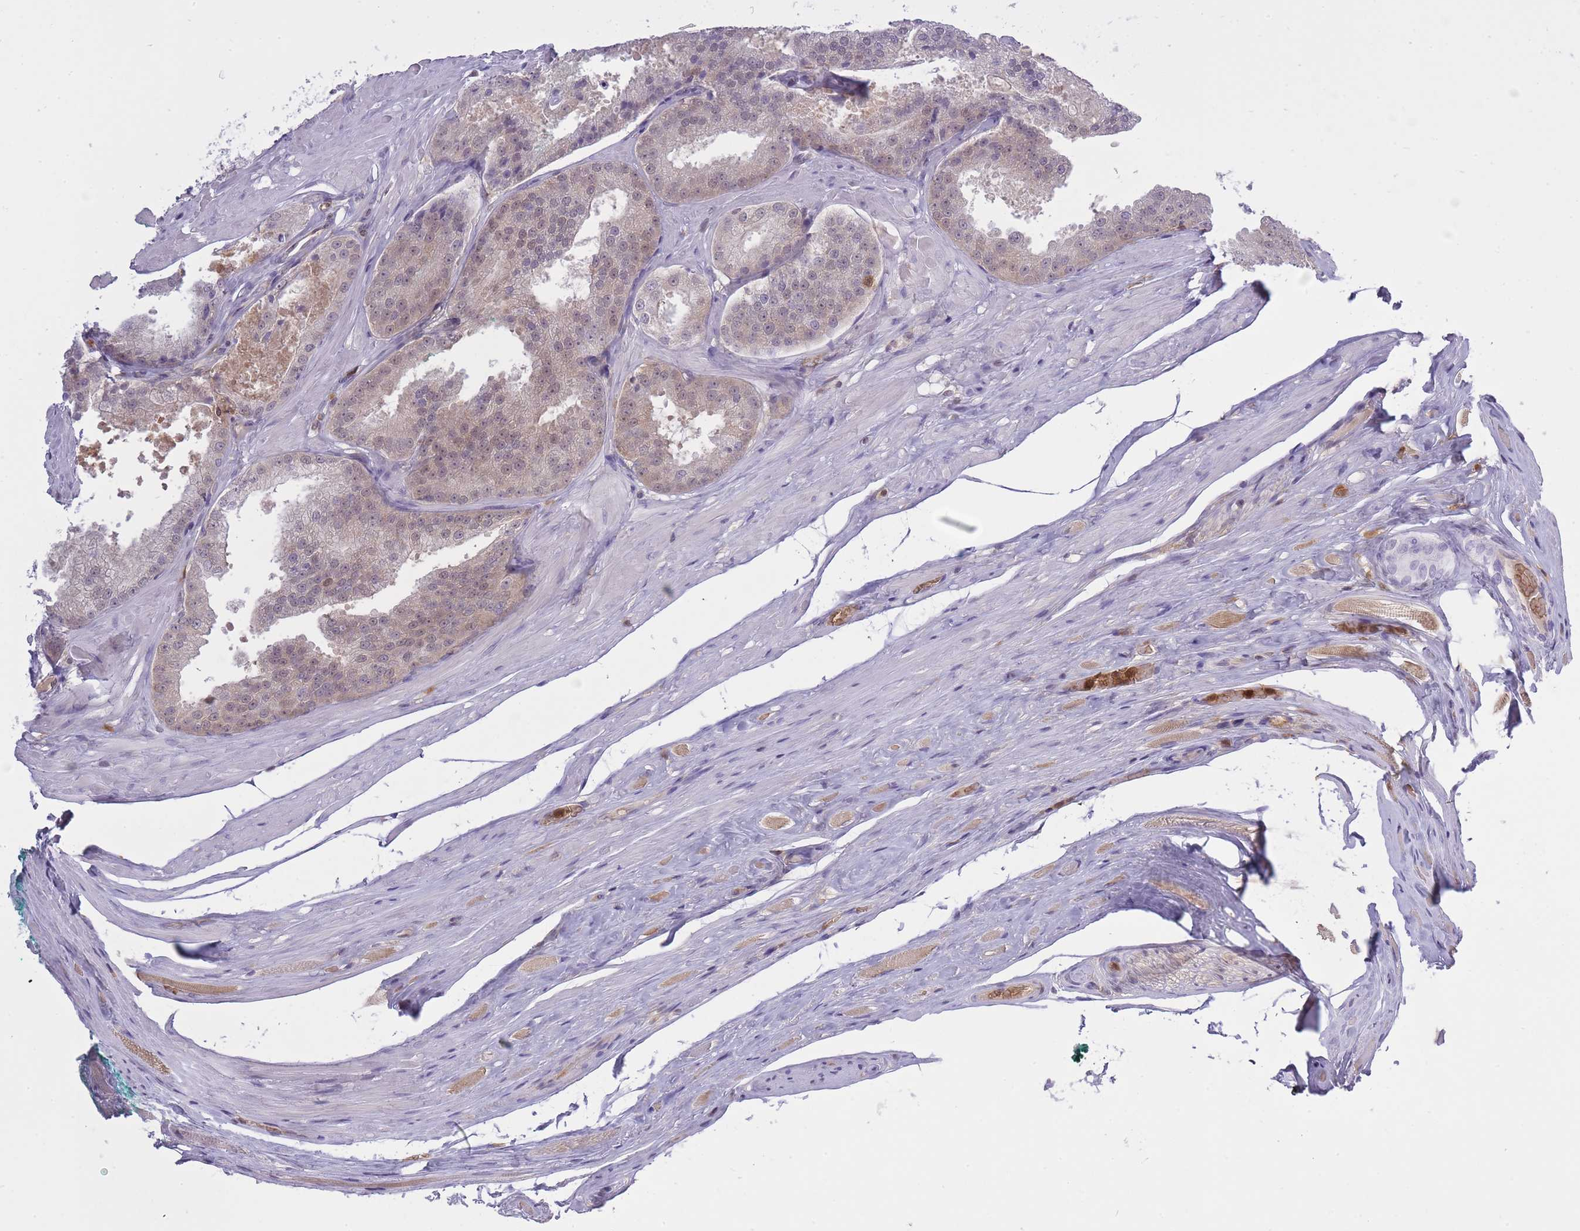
{"staining": {"intensity": "moderate", "quantity": "25%-75%", "location": "cytoplasmic/membranous,nuclear"}, "tissue": "prostate cancer", "cell_type": "Tumor cells", "image_type": "cancer", "snomed": [{"axis": "morphology", "description": "Adenocarcinoma, High grade"}, {"axis": "topography", "description": "Prostate"}], "caption": "Immunohistochemical staining of human prostate cancer displays medium levels of moderate cytoplasmic/membranous and nuclear staining in approximately 25%-75% of tumor cells. The protein of interest is stained brown, and the nuclei are stained in blue (DAB IHC with brightfield microscopy, high magnification).", "gene": "CXorf38", "patient": {"sex": "male", "age": 61}}